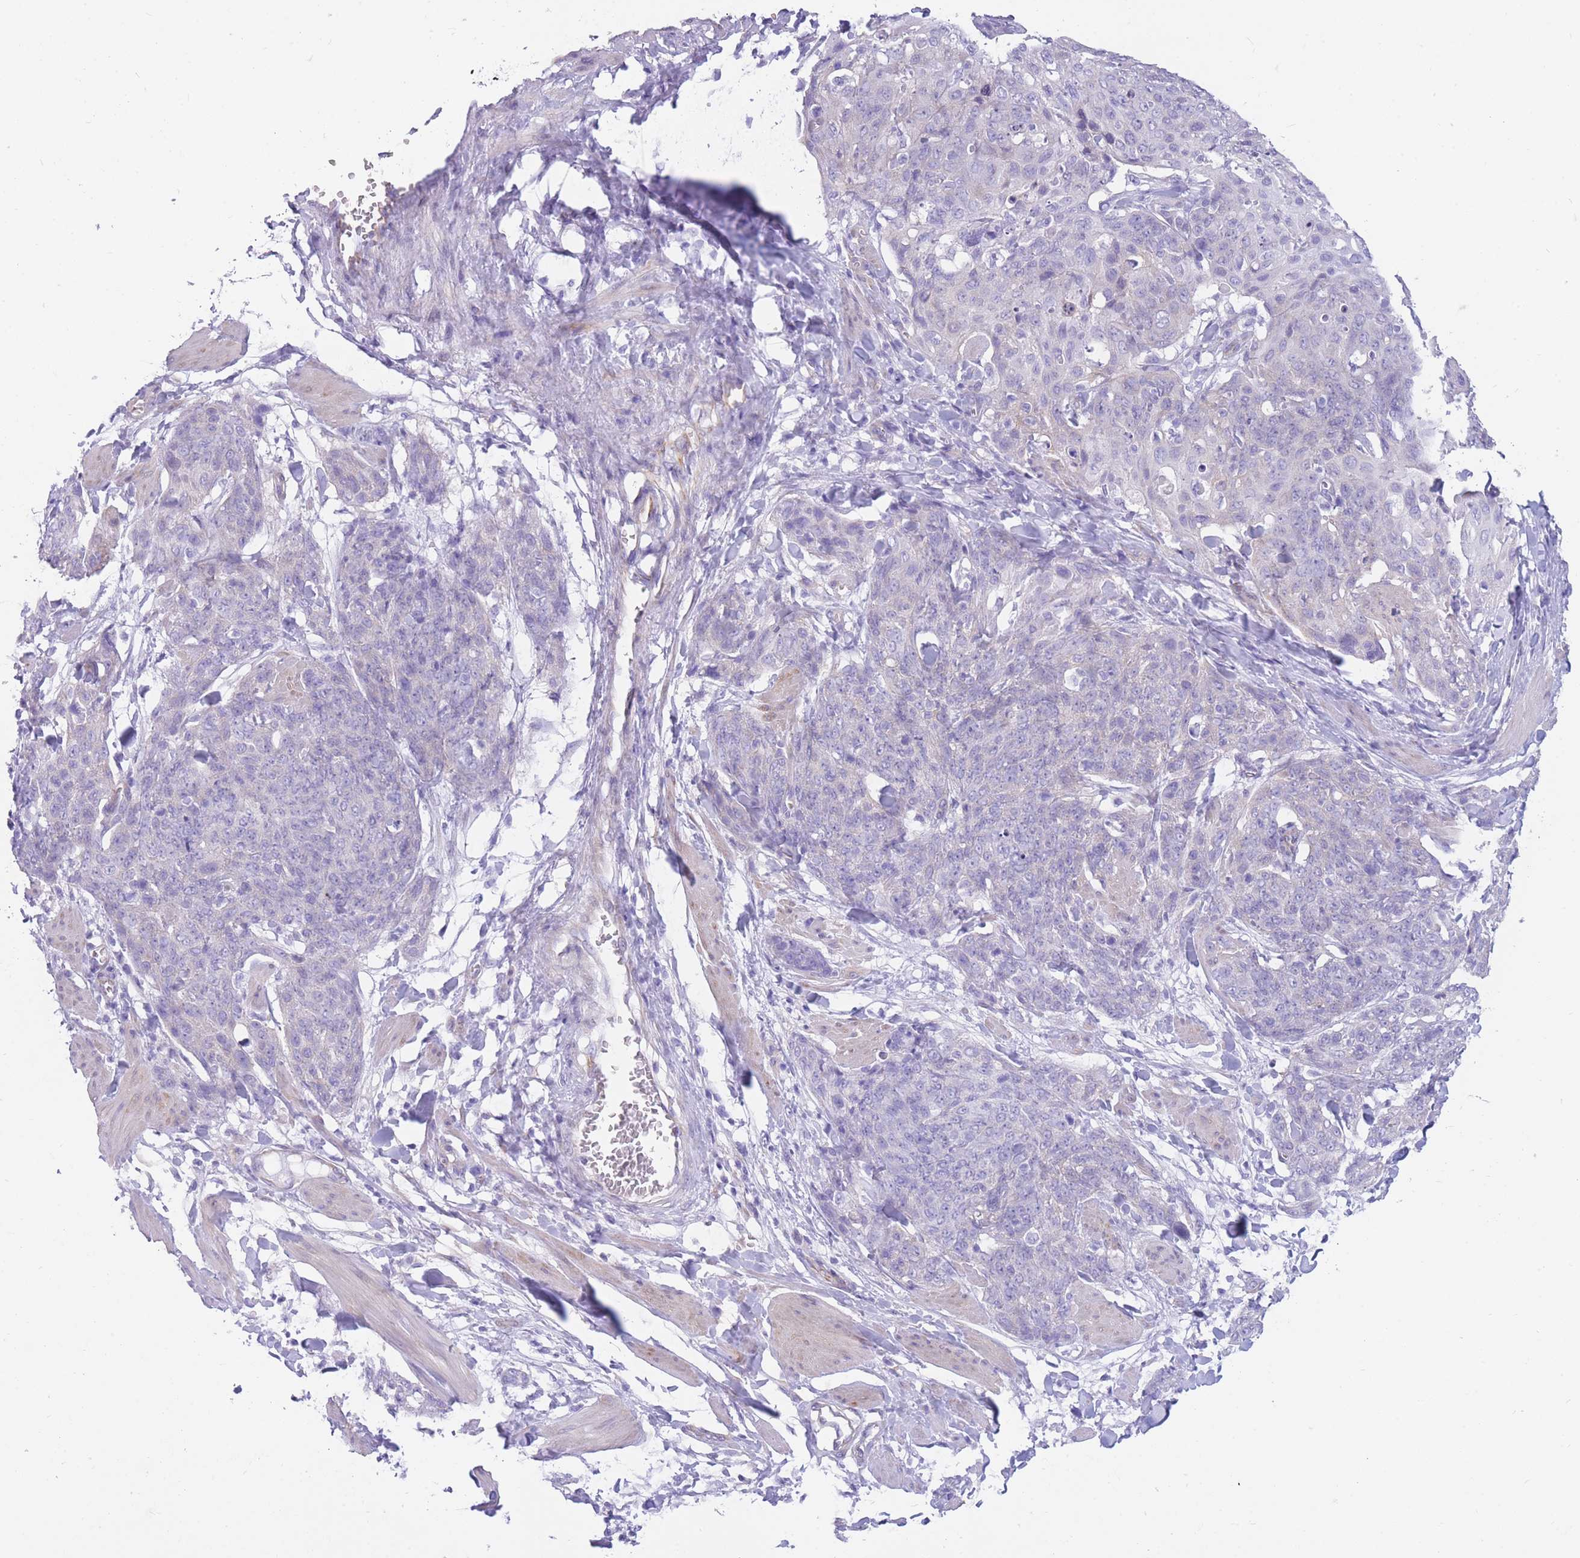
{"staining": {"intensity": "negative", "quantity": "none", "location": "none"}, "tissue": "skin cancer", "cell_type": "Tumor cells", "image_type": "cancer", "snomed": [{"axis": "morphology", "description": "Squamous cell carcinoma, NOS"}, {"axis": "topography", "description": "Skin"}, {"axis": "topography", "description": "Vulva"}], "caption": "The image shows no staining of tumor cells in skin cancer (squamous cell carcinoma).", "gene": "MTSS2", "patient": {"sex": "female", "age": 85}}